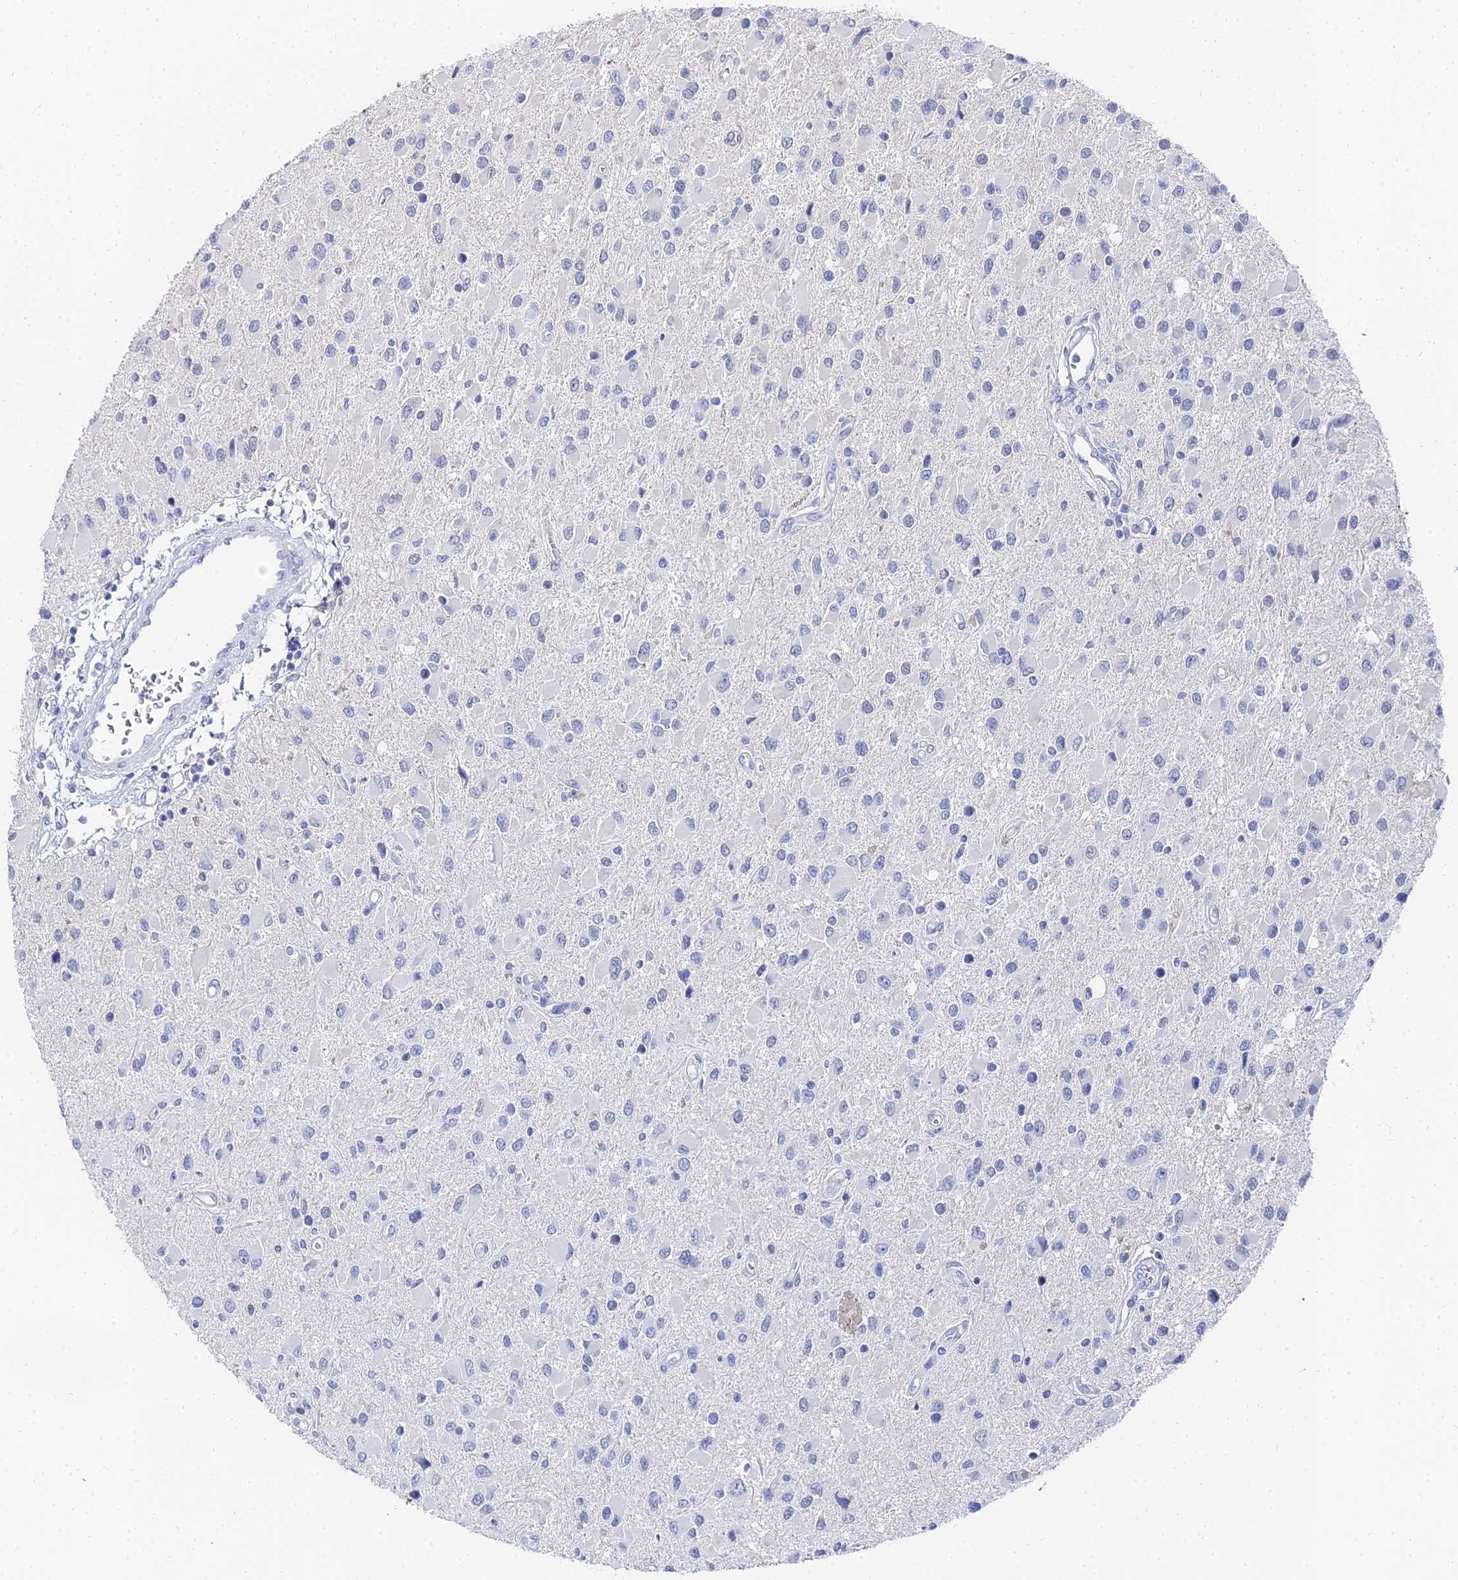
{"staining": {"intensity": "negative", "quantity": "none", "location": "none"}, "tissue": "glioma", "cell_type": "Tumor cells", "image_type": "cancer", "snomed": [{"axis": "morphology", "description": "Glioma, malignant, High grade"}, {"axis": "topography", "description": "Brain"}], "caption": "This is a micrograph of immunohistochemistry (IHC) staining of glioma, which shows no positivity in tumor cells.", "gene": "KRT17", "patient": {"sex": "male", "age": 53}}